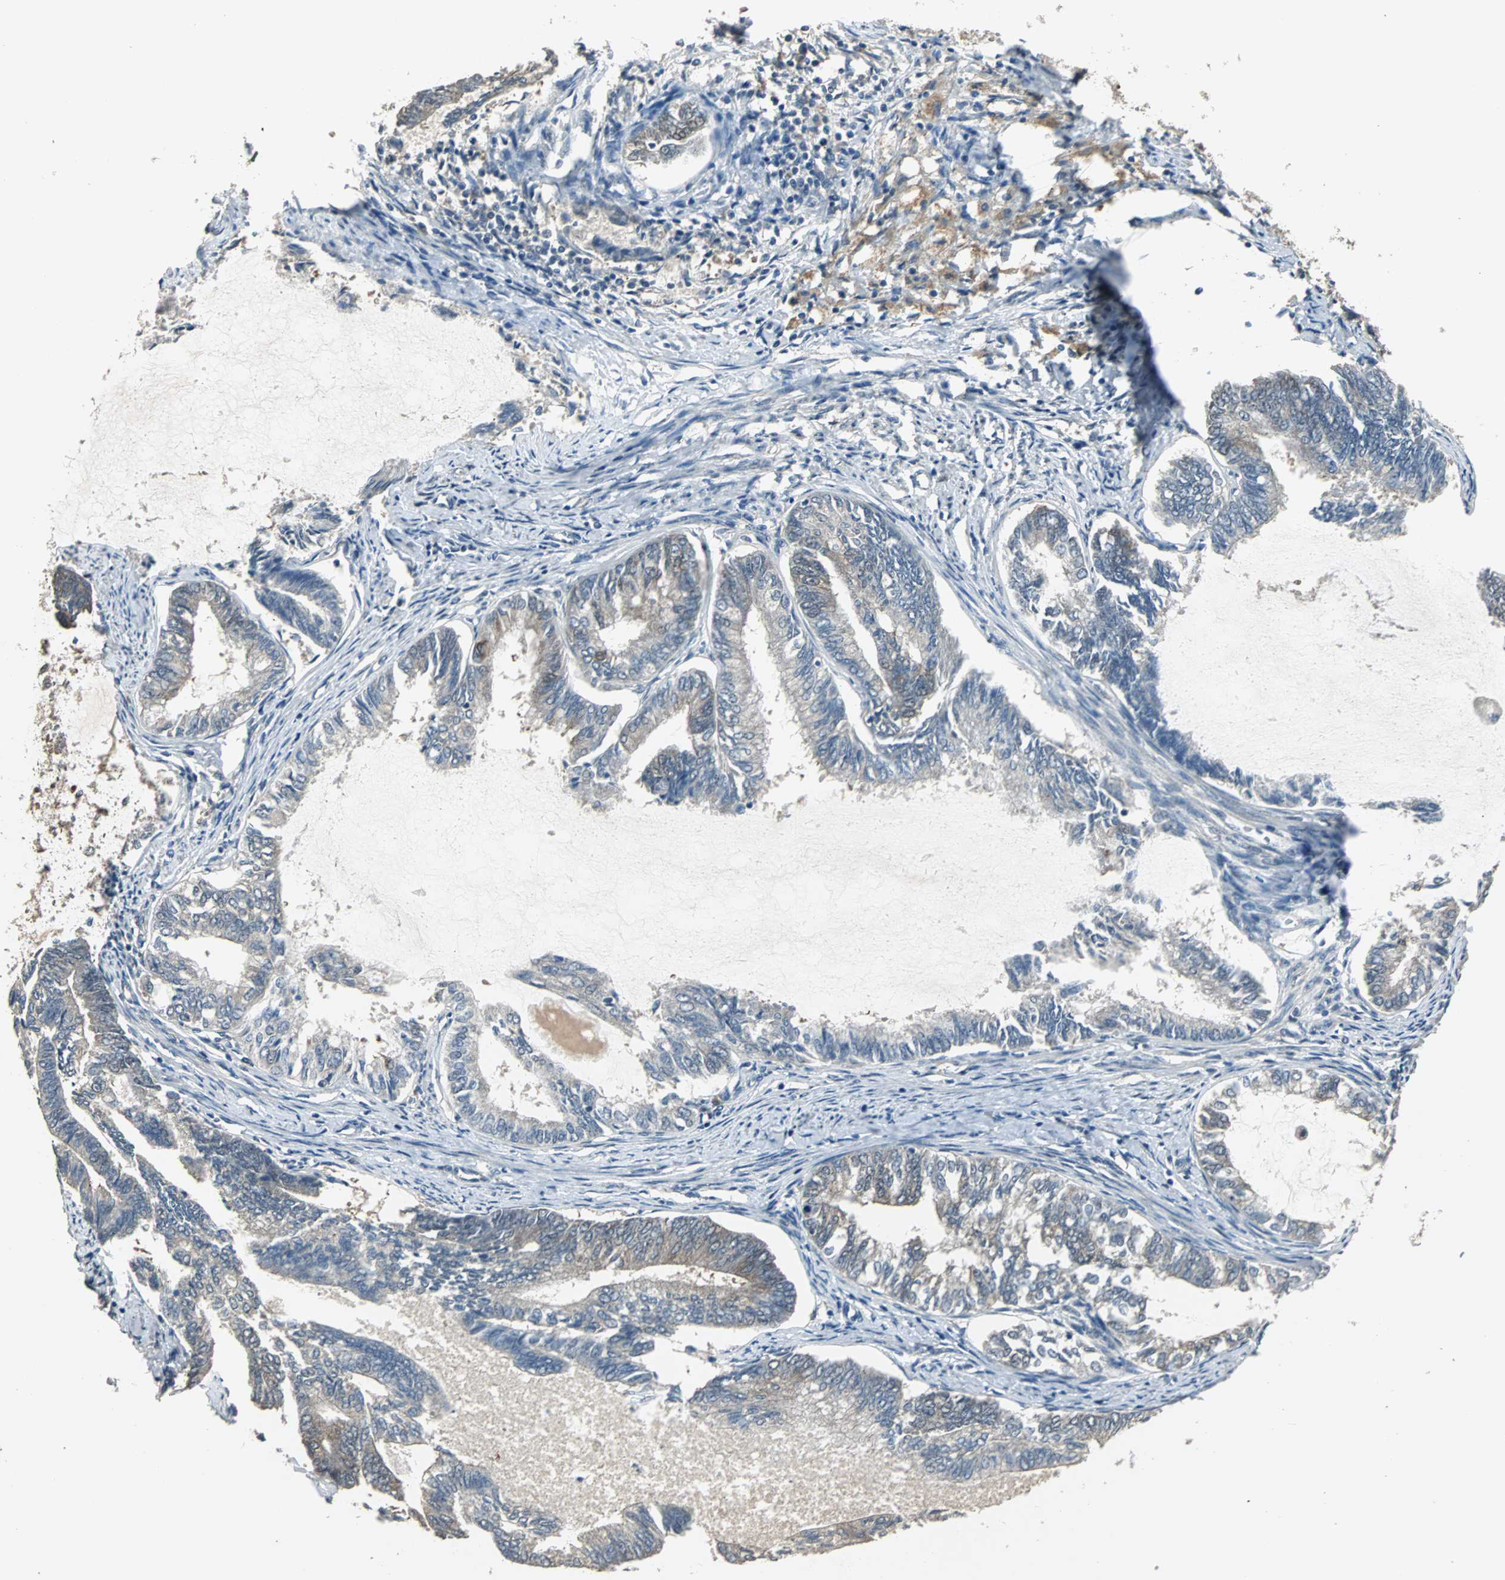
{"staining": {"intensity": "weak", "quantity": "<25%", "location": "cytoplasmic/membranous"}, "tissue": "endometrial cancer", "cell_type": "Tumor cells", "image_type": "cancer", "snomed": [{"axis": "morphology", "description": "Adenocarcinoma, NOS"}, {"axis": "topography", "description": "Endometrium"}], "caption": "IHC photomicrograph of human endometrial adenocarcinoma stained for a protein (brown), which exhibits no expression in tumor cells.", "gene": "ABHD2", "patient": {"sex": "female", "age": 86}}